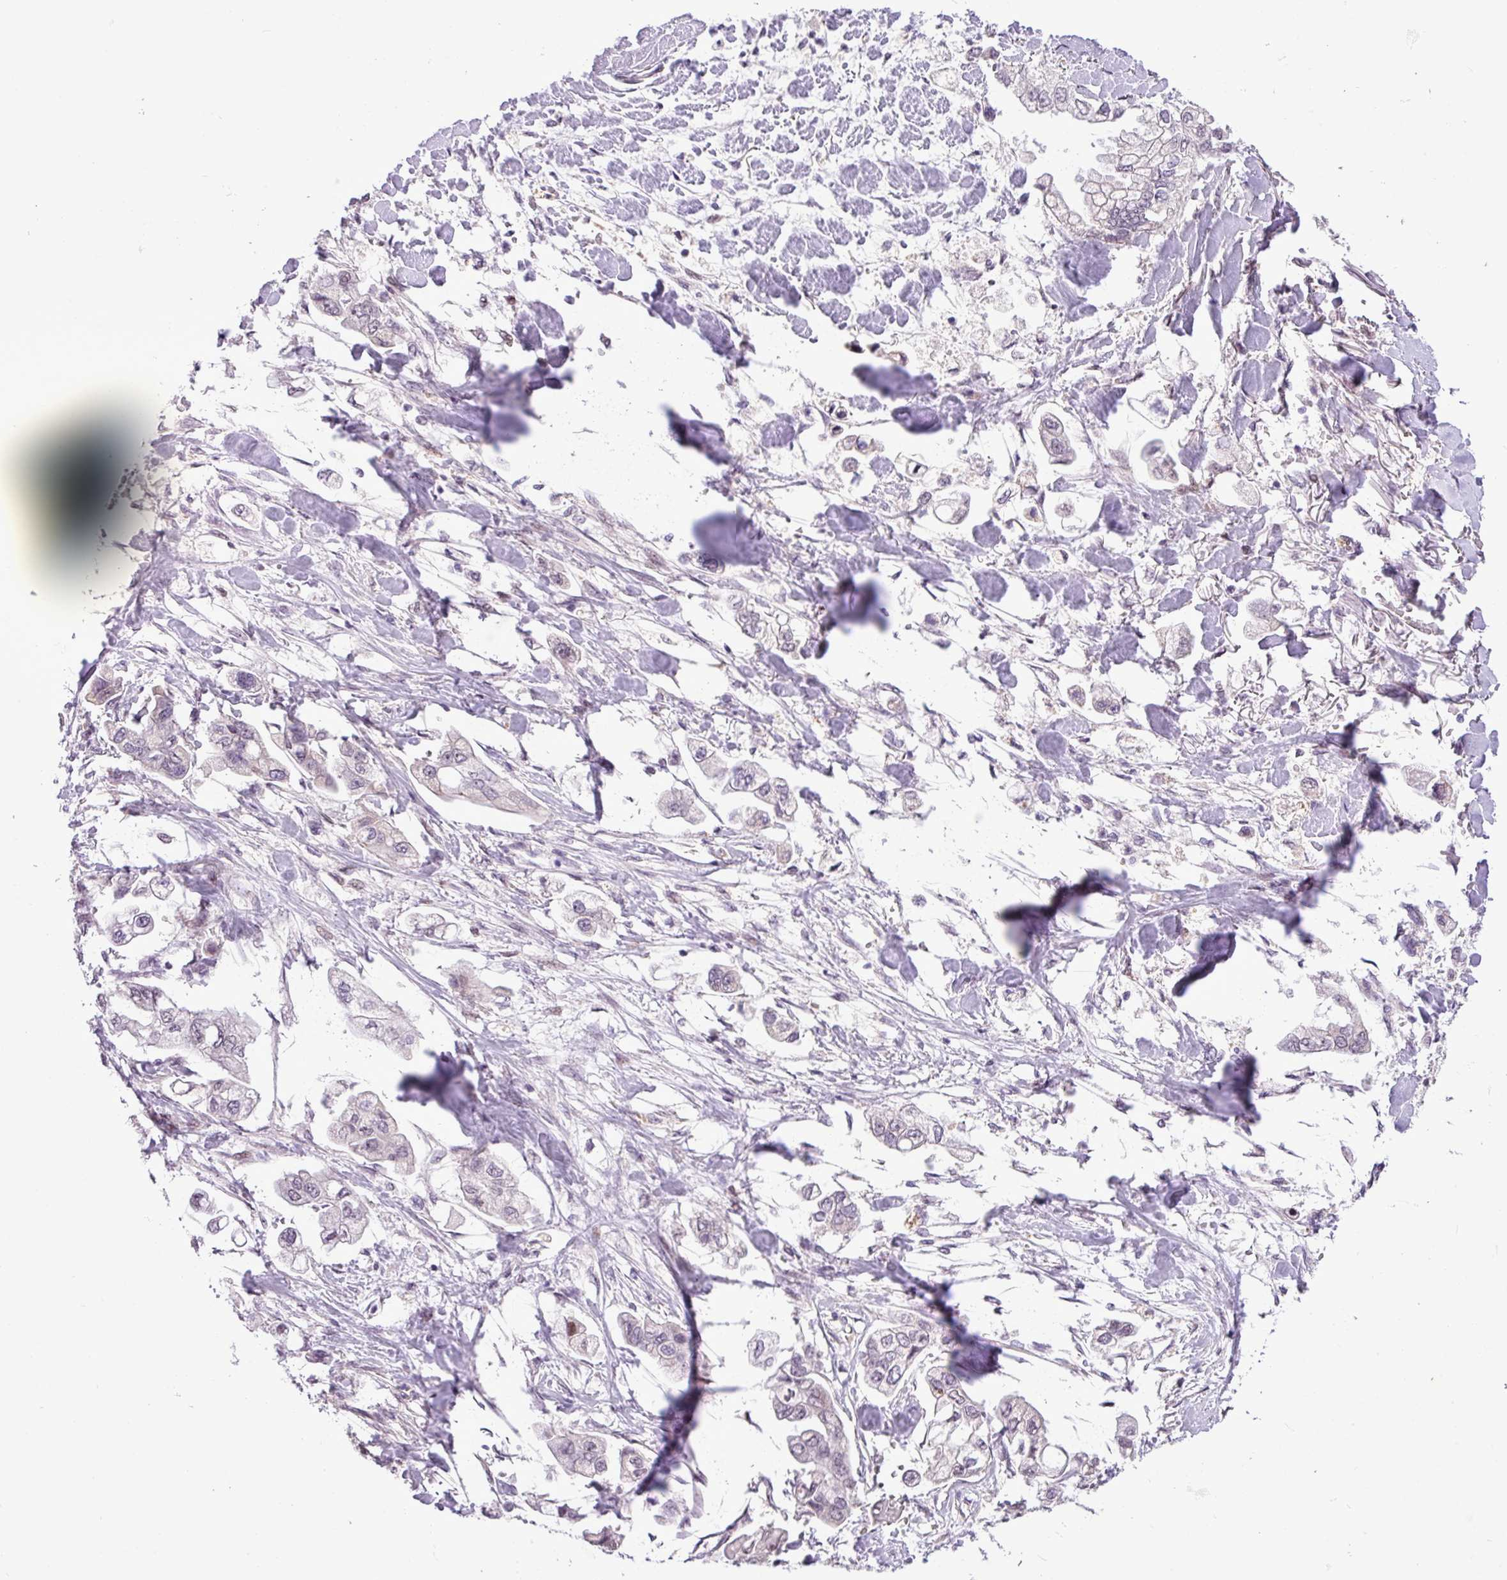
{"staining": {"intensity": "negative", "quantity": "none", "location": "none"}, "tissue": "stomach cancer", "cell_type": "Tumor cells", "image_type": "cancer", "snomed": [{"axis": "morphology", "description": "Adenocarcinoma, NOS"}, {"axis": "topography", "description": "Stomach"}], "caption": "A high-resolution image shows immunohistochemistry staining of adenocarcinoma (stomach), which exhibits no significant staining in tumor cells.", "gene": "ZNF354A", "patient": {"sex": "male", "age": 62}}